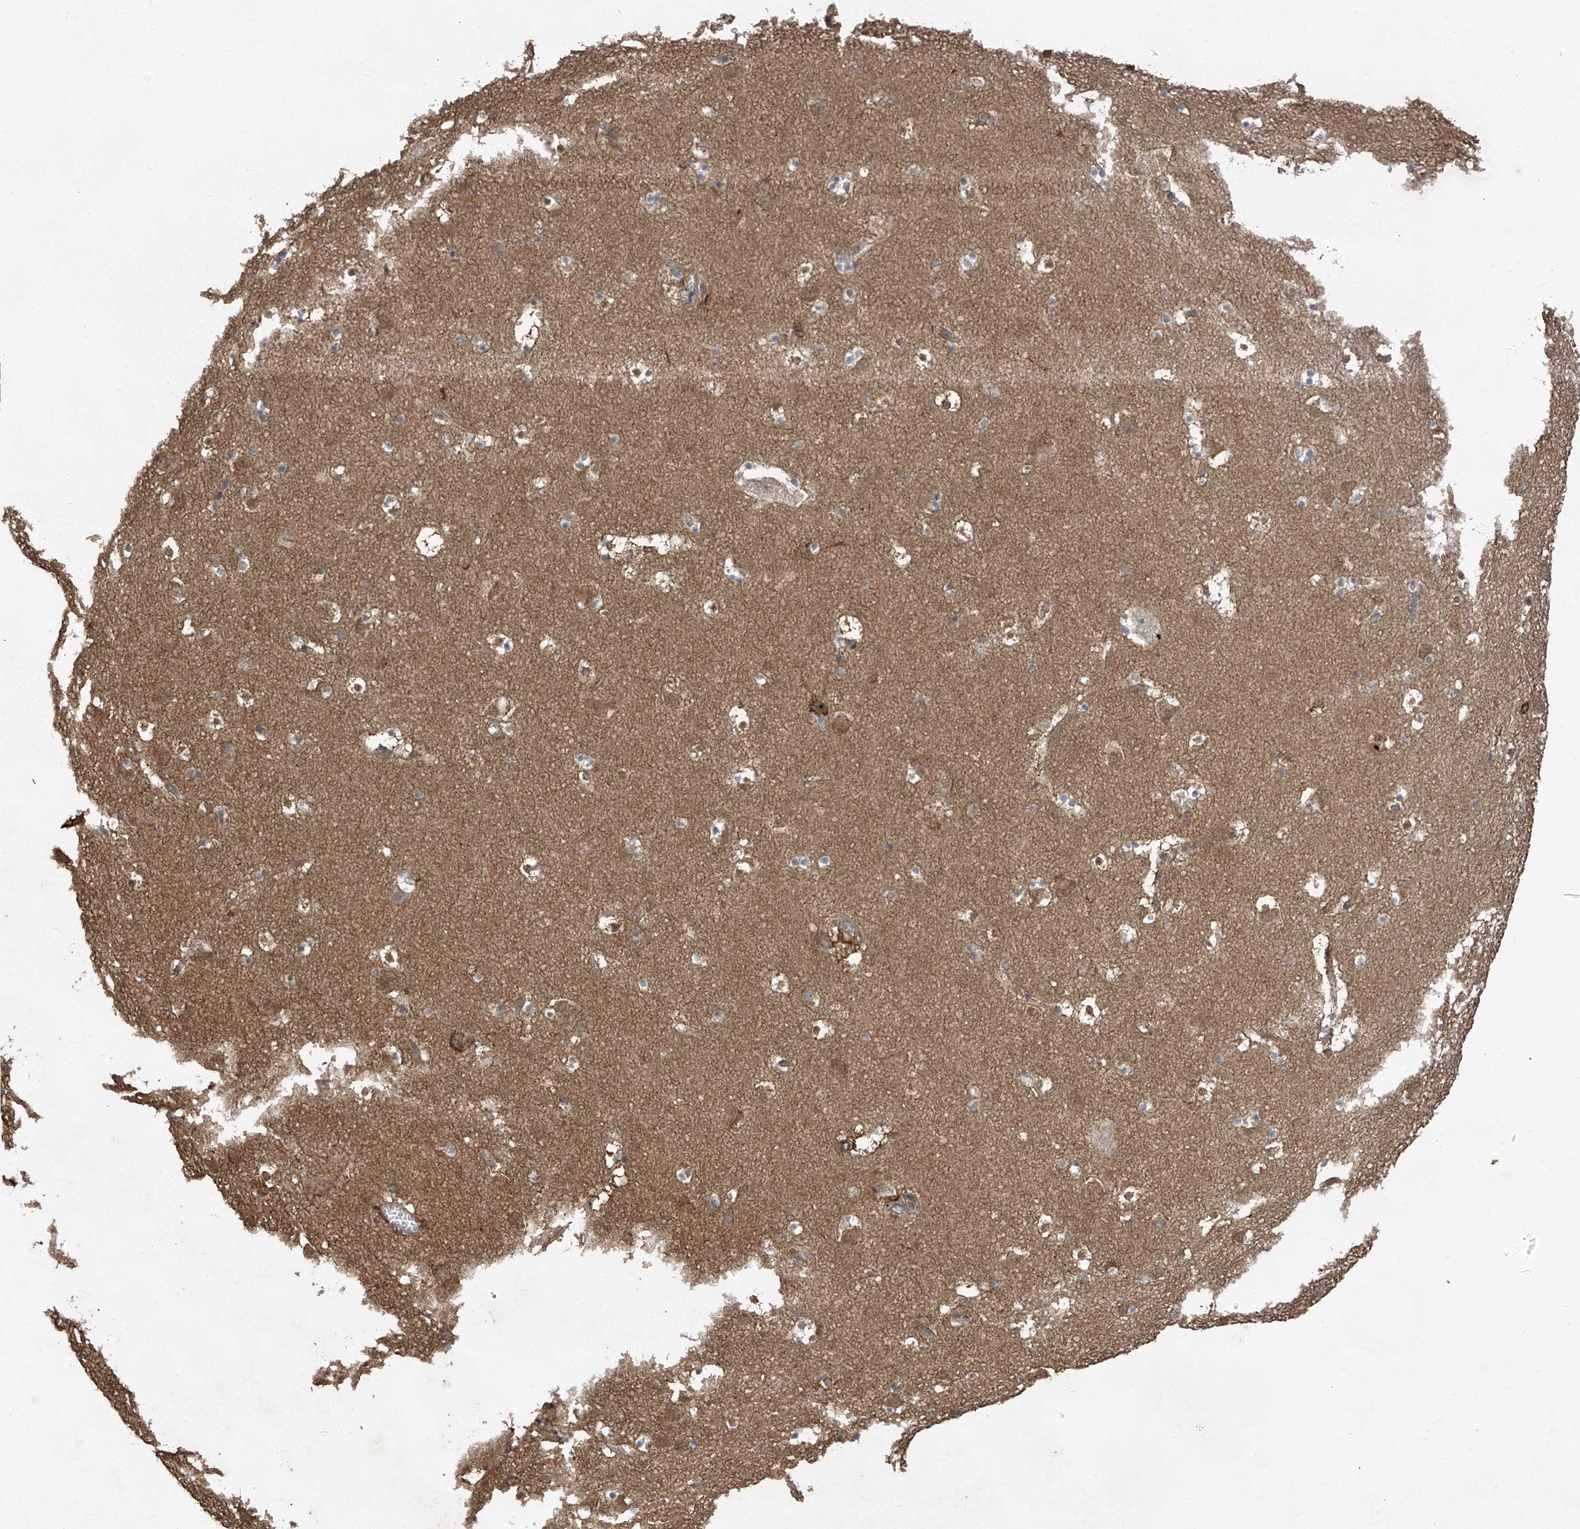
{"staining": {"intensity": "negative", "quantity": "none", "location": "none"}, "tissue": "caudate", "cell_type": "Glial cells", "image_type": "normal", "snomed": [{"axis": "morphology", "description": "Normal tissue, NOS"}, {"axis": "topography", "description": "Lateral ventricle wall"}], "caption": "Immunohistochemistry (IHC) image of unremarkable caudate: caudate stained with DAB (3,3'-diaminobenzidine) exhibits no significant protein staining in glial cells.", "gene": "AGBL5", "patient": {"sex": "male", "age": 45}}